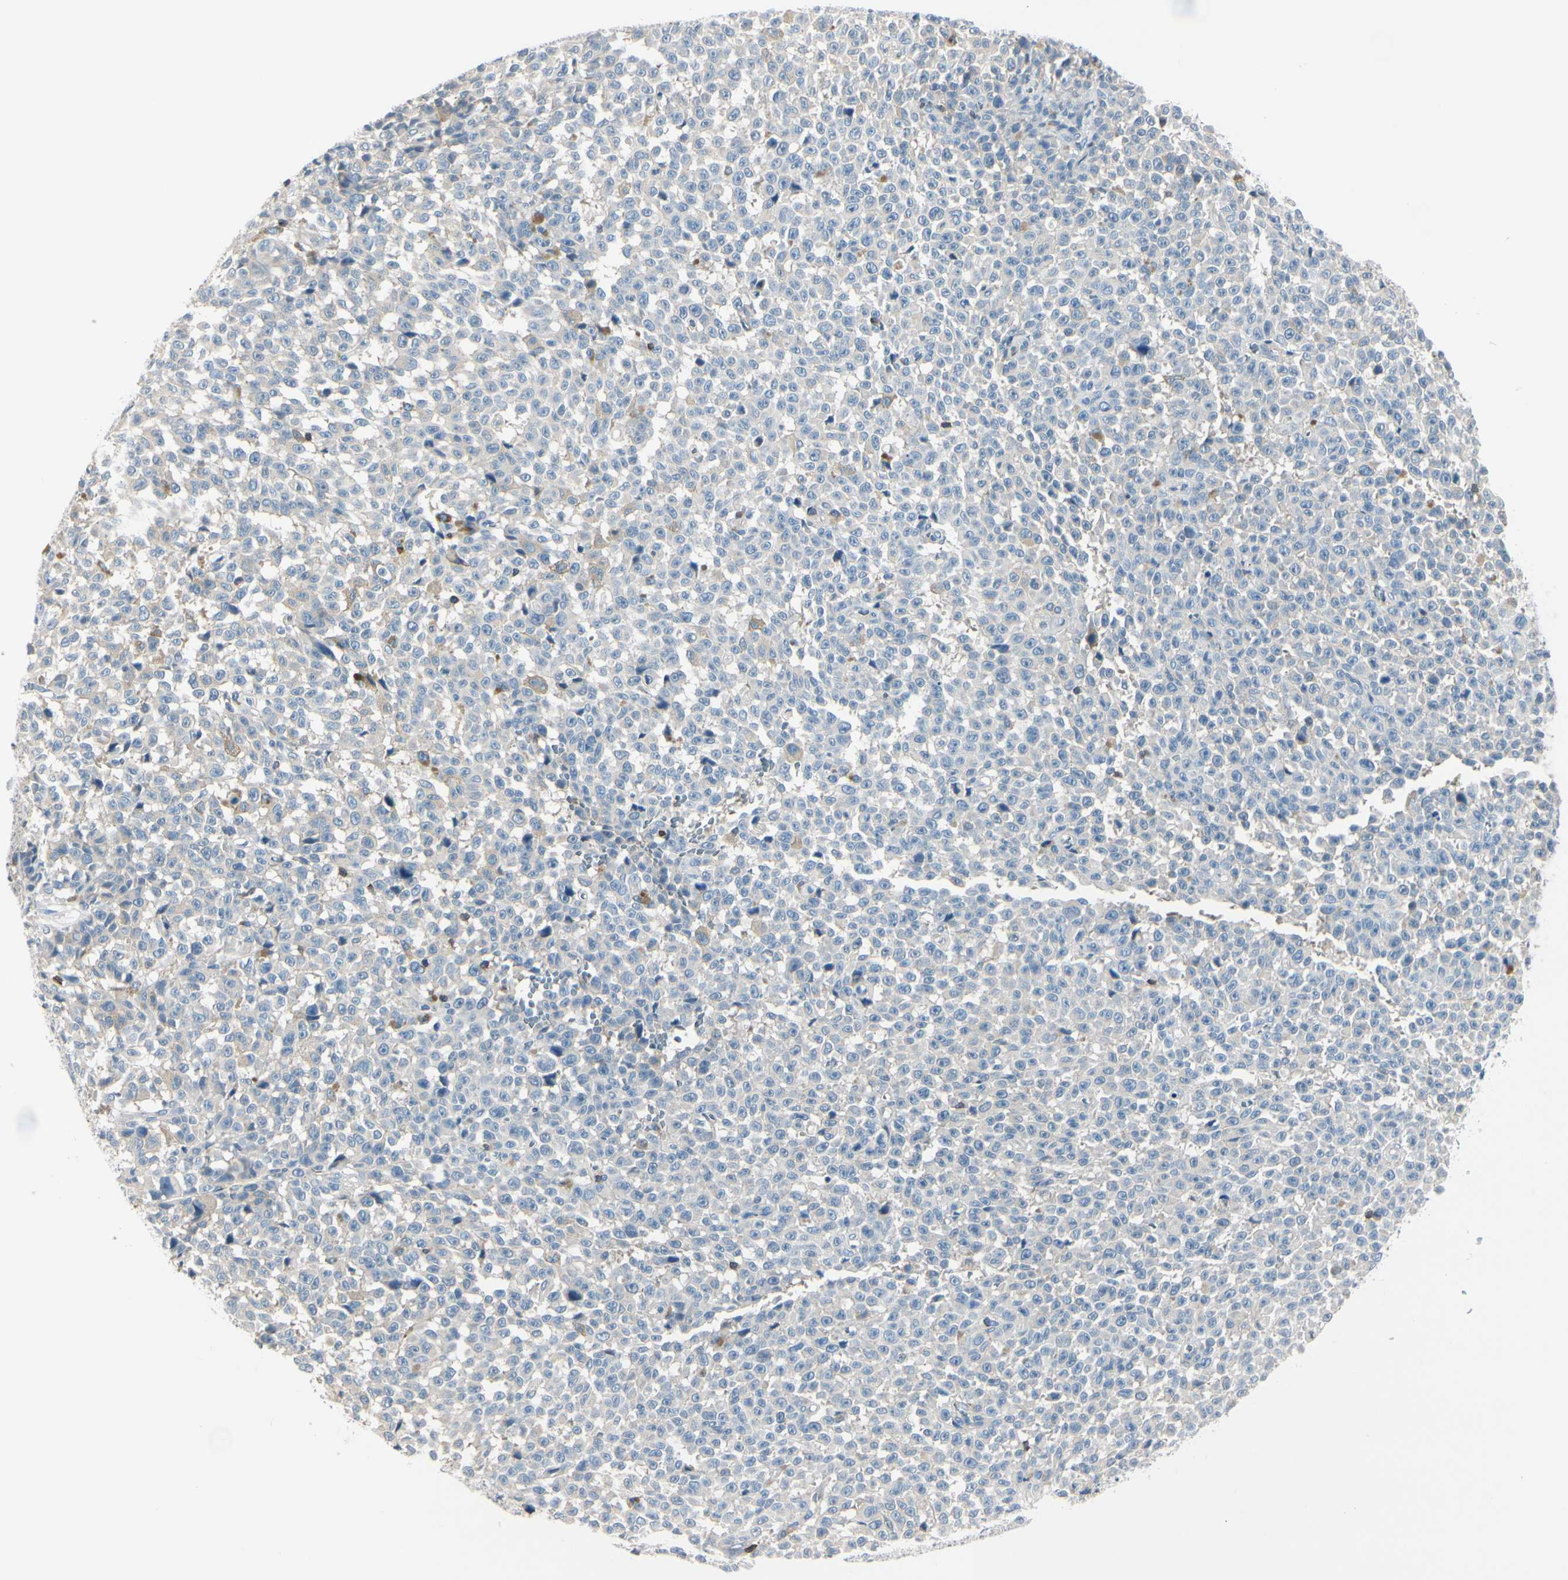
{"staining": {"intensity": "weak", "quantity": "<25%", "location": "cytoplasmic/membranous"}, "tissue": "melanoma", "cell_type": "Tumor cells", "image_type": "cancer", "snomed": [{"axis": "morphology", "description": "Malignant melanoma, NOS"}, {"axis": "topography", "description": "Skin"}], "caption": "Histopathology image shows no significant protein staining in tumor cells of malignant melanoma.", "gene": "SLC9A3R1", "patient": {"sex": "female", "age": 82}}